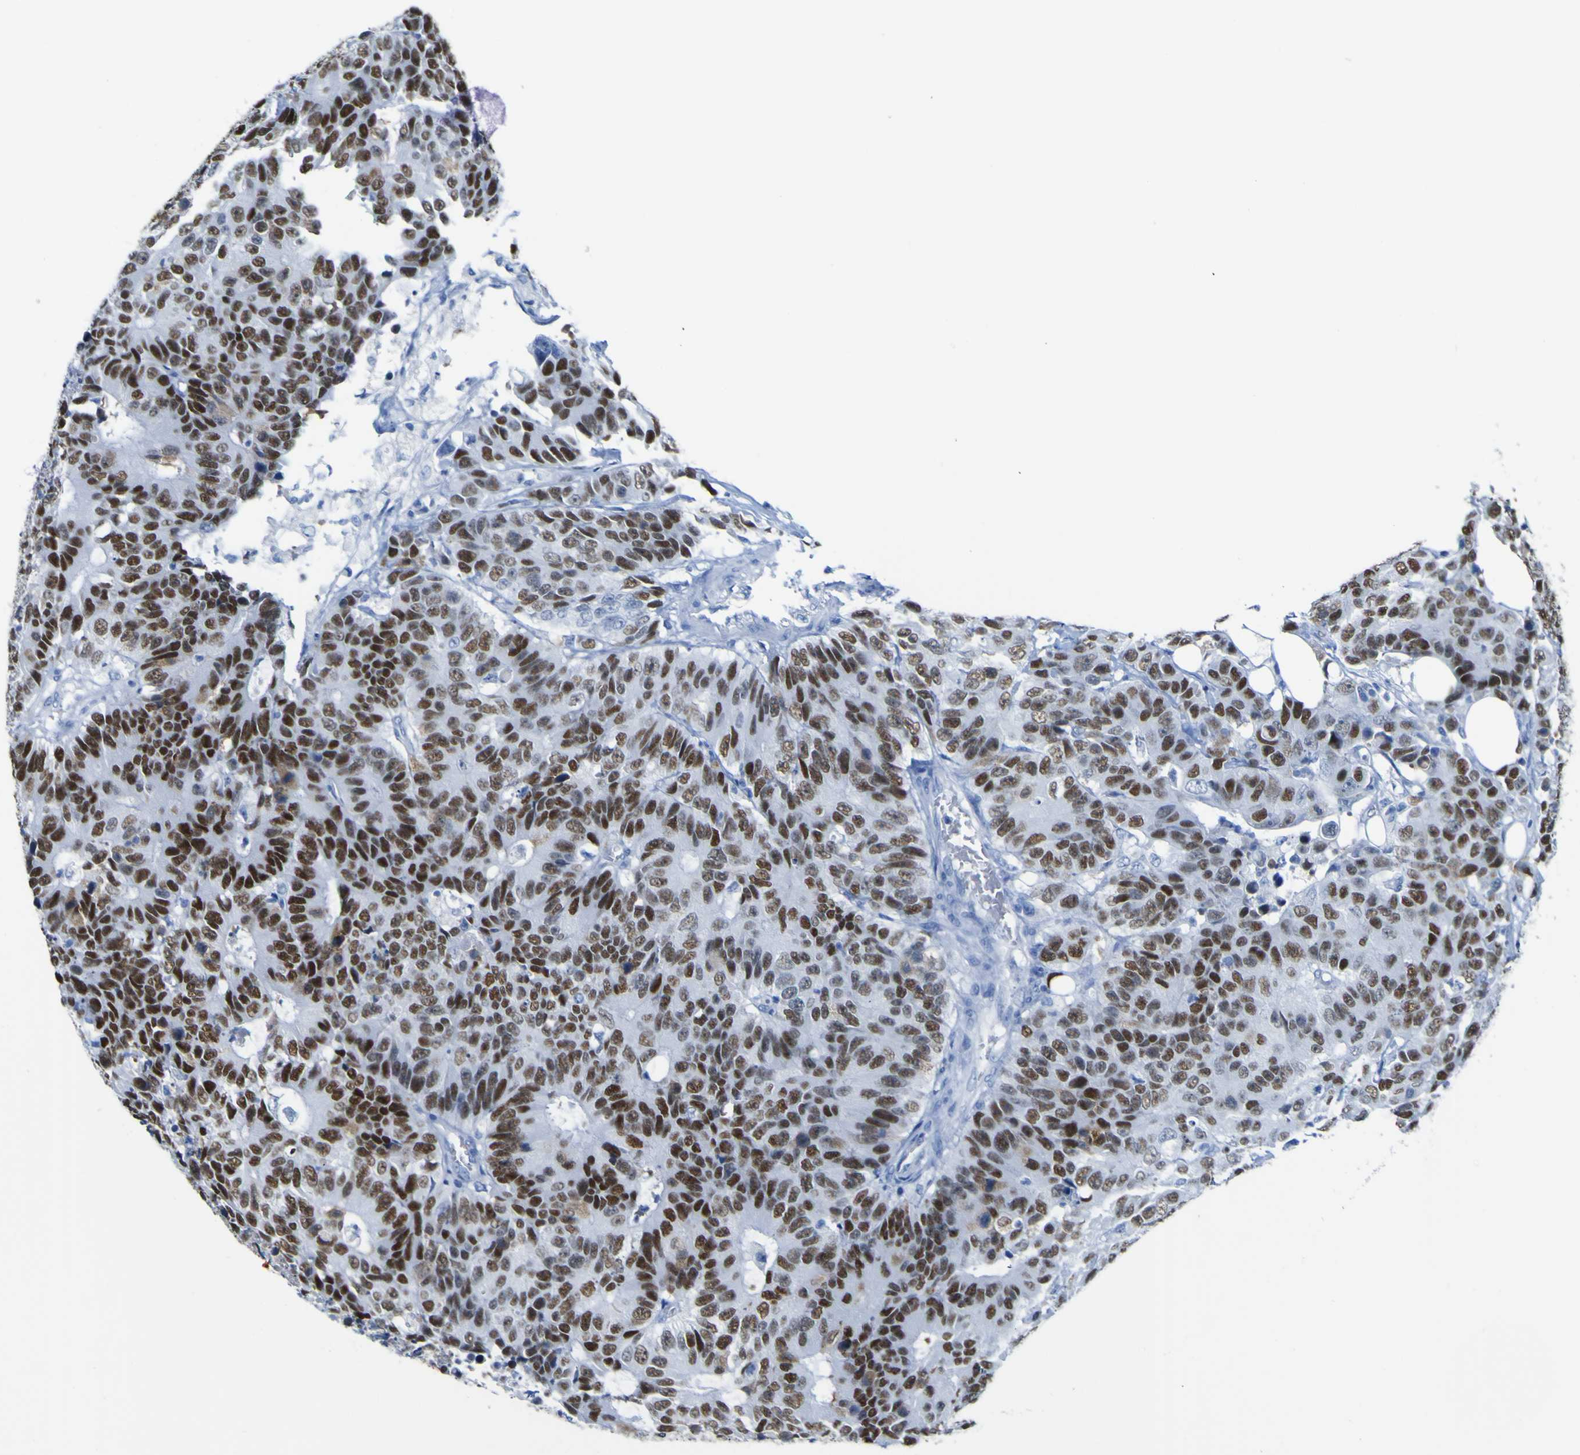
{"staining": {"intensity": "strong", "quantity": ">75%", "location": "nuclear"}, "tissue": "colorectal cancer", "cell_type": "Tumor cells", "image_type": "cancer", "snomed": [{"axis": "morphology", "description": "Adenocarcinoma, NOS"}, {"axis": "topography", "description": "Colon"}], "caption": "This is a histology image of IHC staining of colorectal adenocarcinoma, which shows strong staining in the nuclear of tumor cells.", "gene": "DACH1", "patient": {"sex": "female", "age": 86}}